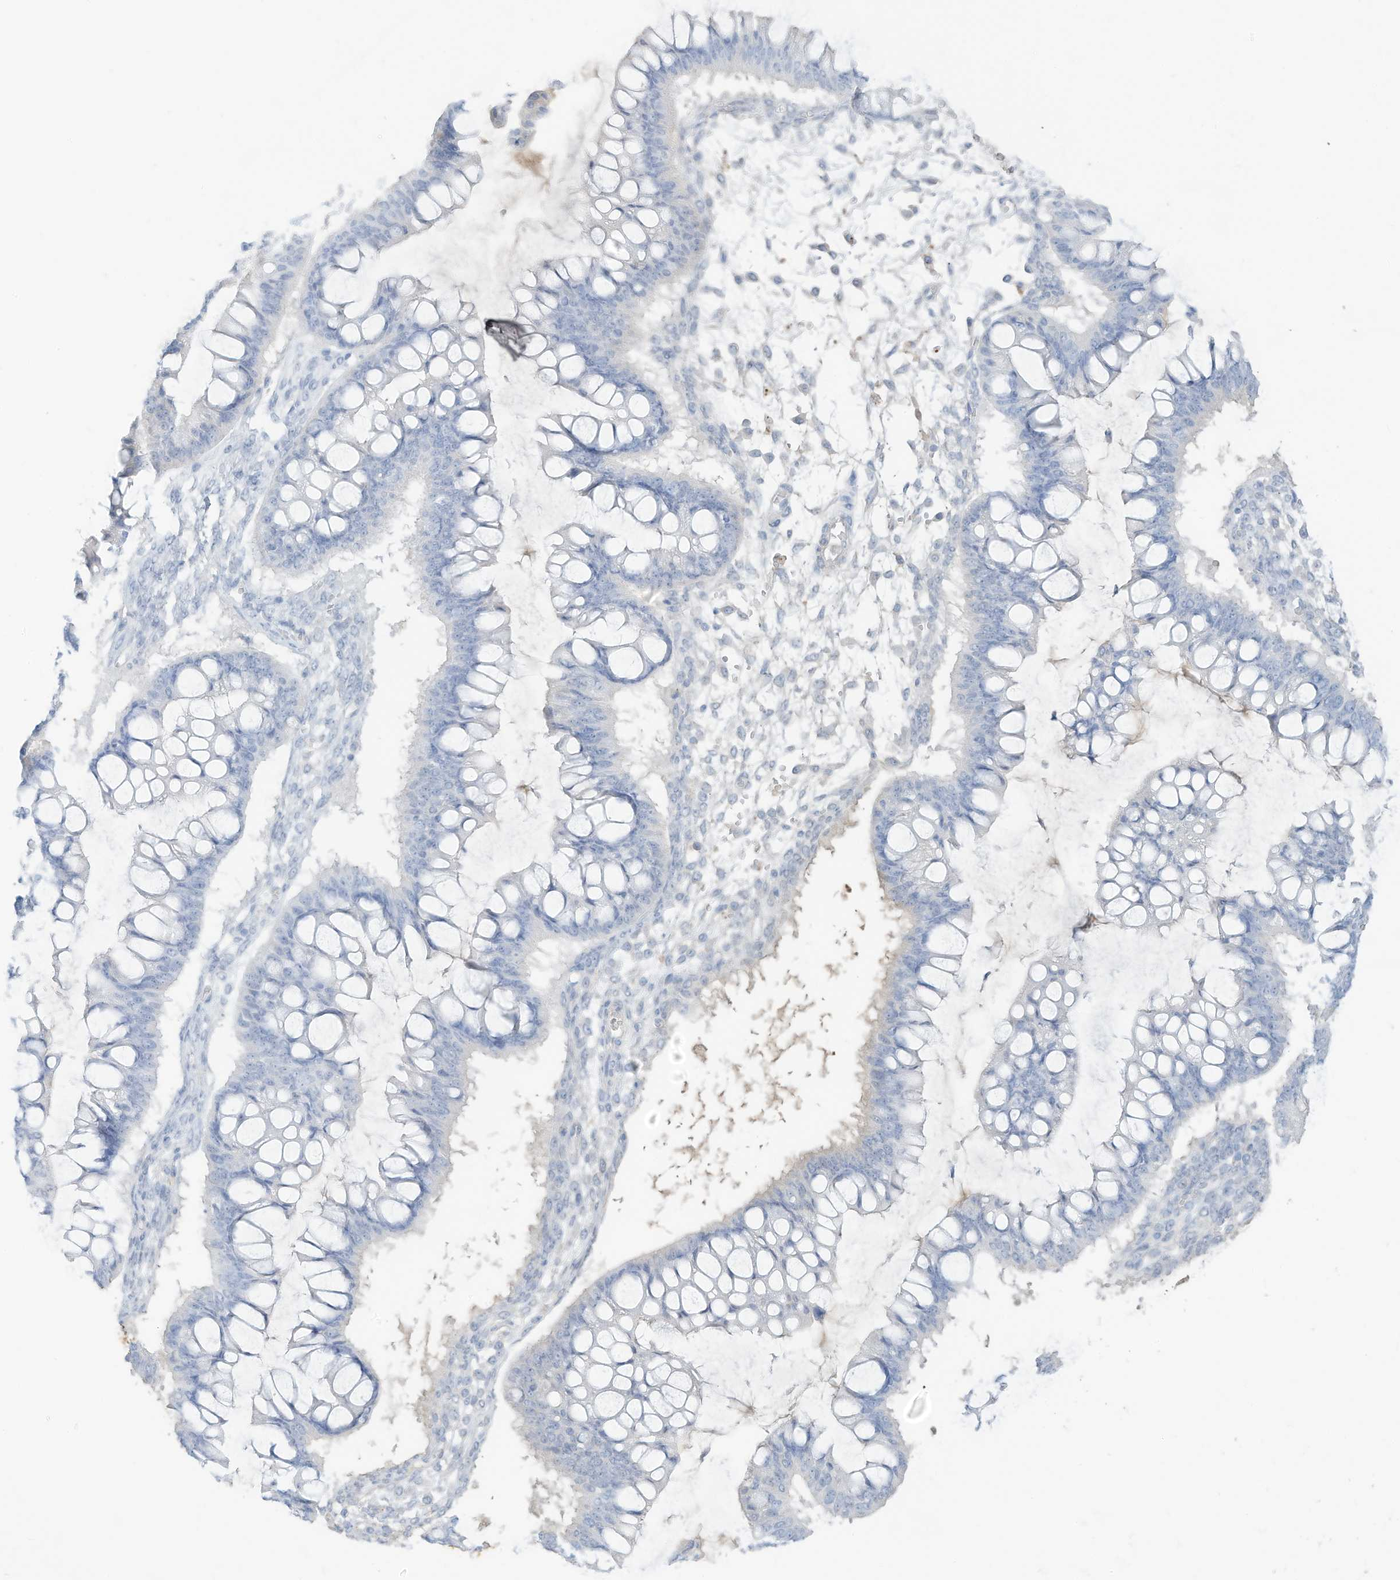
{"staining": {"intensity": "negative", "quantity": "none", "location": "none"}, "tissue": "ovarian cancer", "cell_type": "Tumor cells", "image_type": "cancer", "snomed": [{"axis": "morphology", "description": "Cystadenocarcinoma, mucinous, NOS"}, {"axis": "topography", "description": "Ovary"}], "caption": "Immunohistochemical staining of ovarian mucinous cystadenocarcinoma demonstrates no significant expression in tumor cells.", "gene": "HSD17B13", "patient": {"sex": "female", "age": 73}}